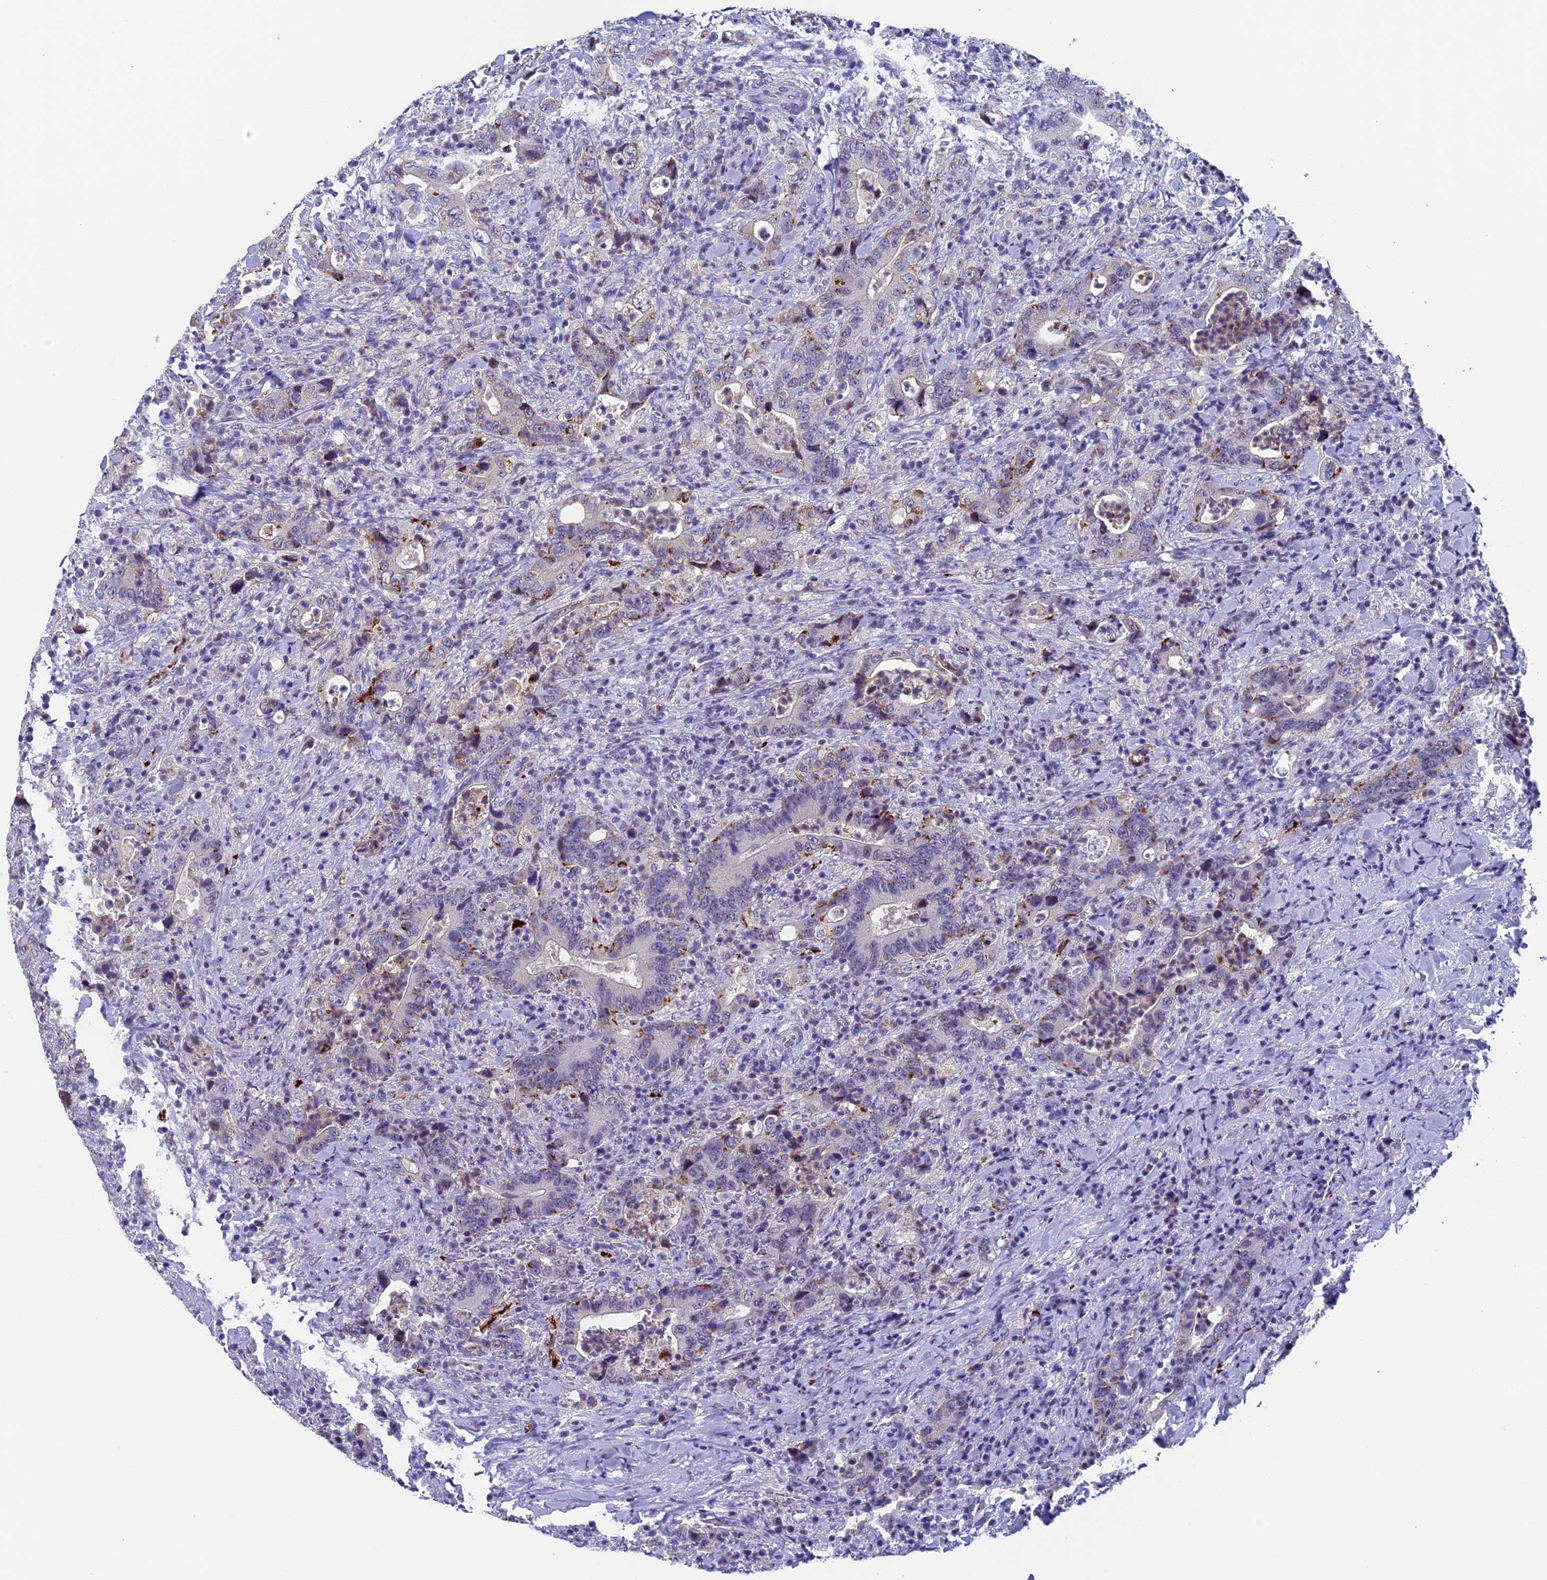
{"staining": {"intensity": "moderate", "quantity": "<25%", "location": "cytoplasmic/membranous"}, "tissue": "colorectal cancer", "cell_type": "Tumor cells", "image_type": "cancer", "snomed": [{"axis": "morphology", "description": "Adenocarcinoma, NOS"}, {"axis": "topography", "description": "Colon"}], "caption": "Adenocarcinoma (colorectal) stained with a protein marker reveals moderate staining in tumor cells.", "gene": "AIFM2", "patient": {"sex": "female", "age": 75}}